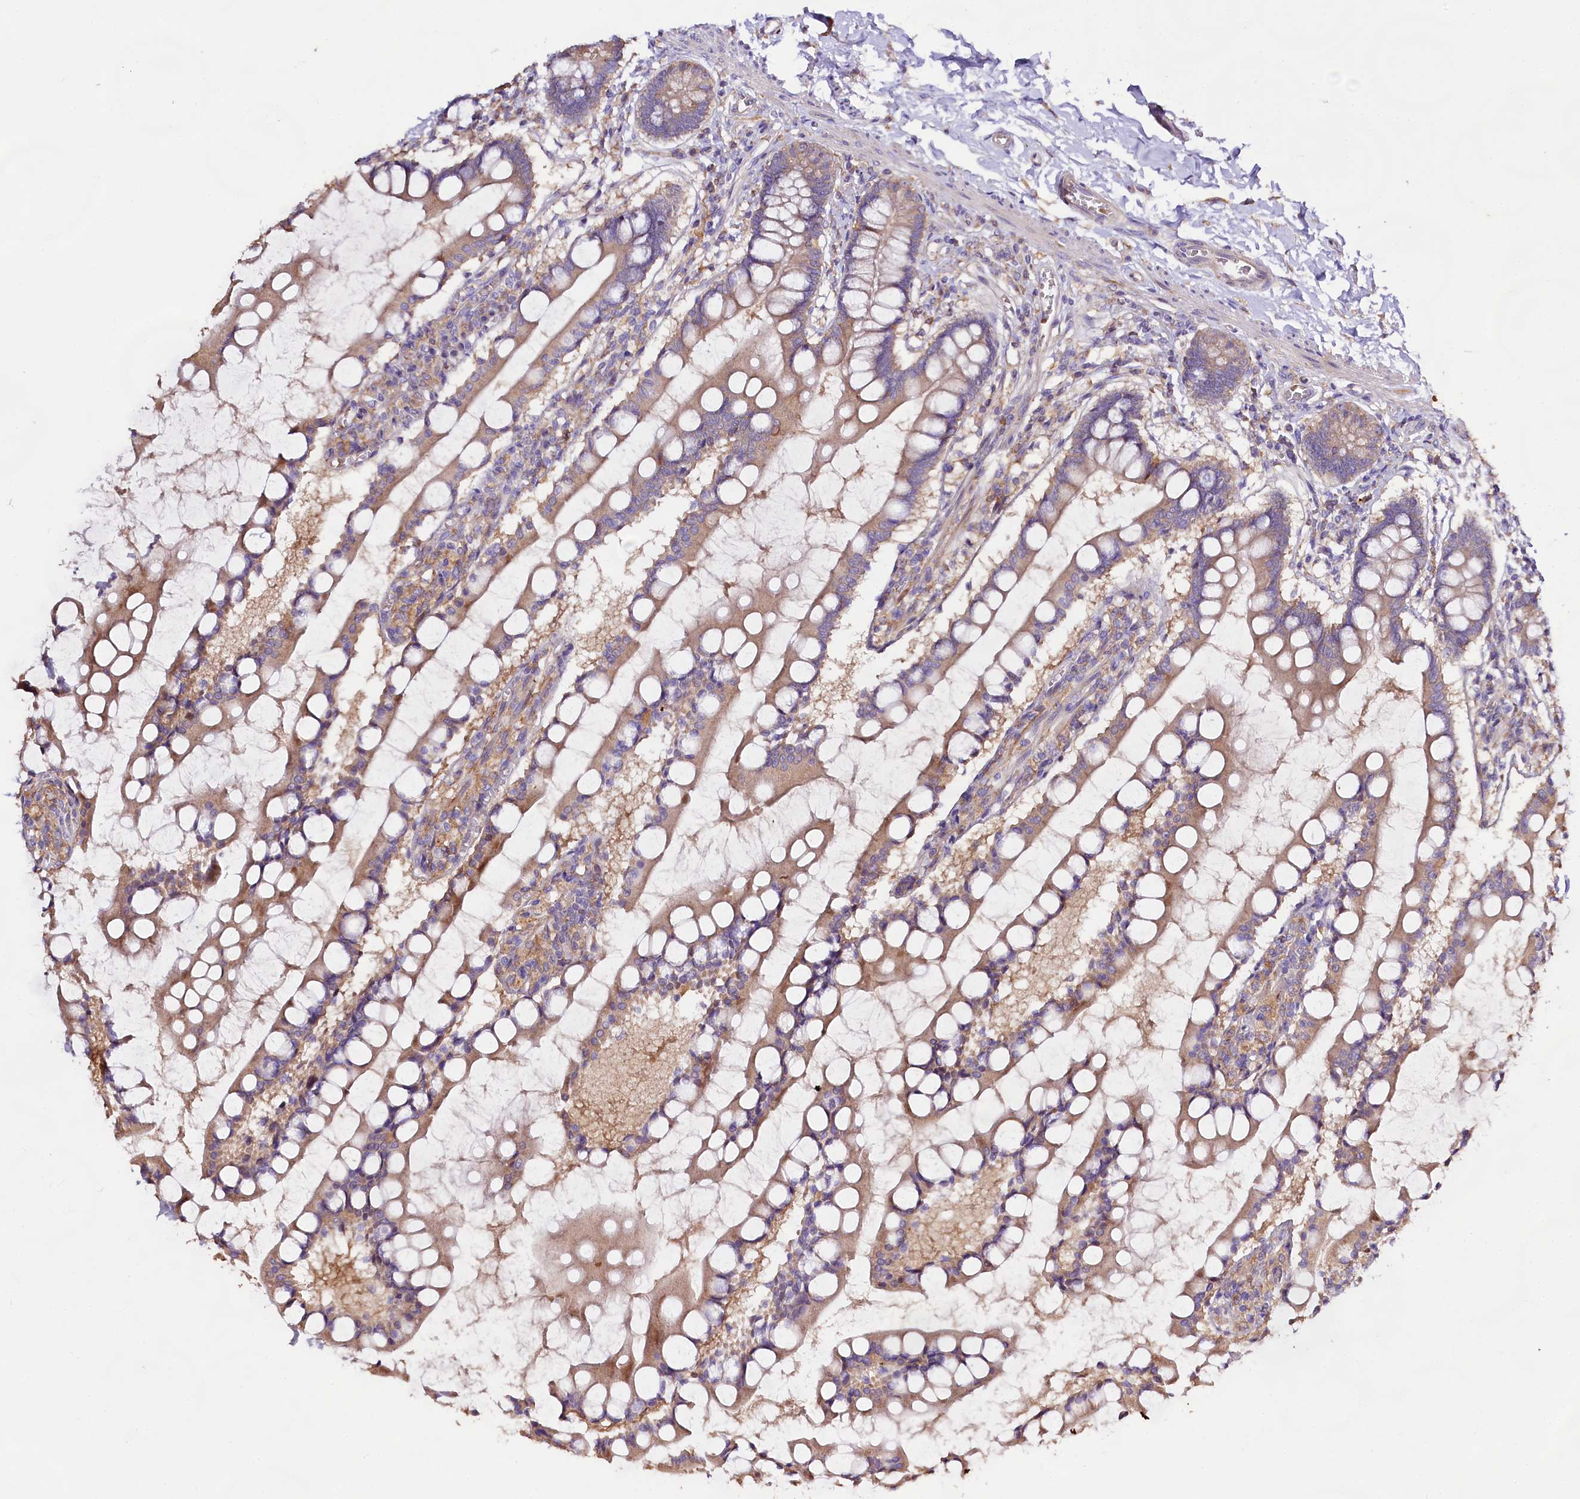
{"staining": {"intensity": "moderate", "quantity": ">75%", "location": "cytoplasmic/membranous"}, "tissue": "small intestine", "cell_type": "Glandular cells", "image_type": "normal", "snomed": [{"axis": "morphology", "description": "Normal tissue, NOS"}, {"axis": "topography", "description": "Small intestine"}], "caption": "Brown immunohistochemical staining in benign human small intestine shows moderate cytoplasmic/membranous expression in approximately >75% of glandular cells. The staining is performed using DAB (3,3'-diaminobenzidine) brown chromogen to label protein expression. The nuclei are counter-stained blue using hematoxylin.", "gene": "DMXL2", "patient": {"sex": "male", "age": 52}}